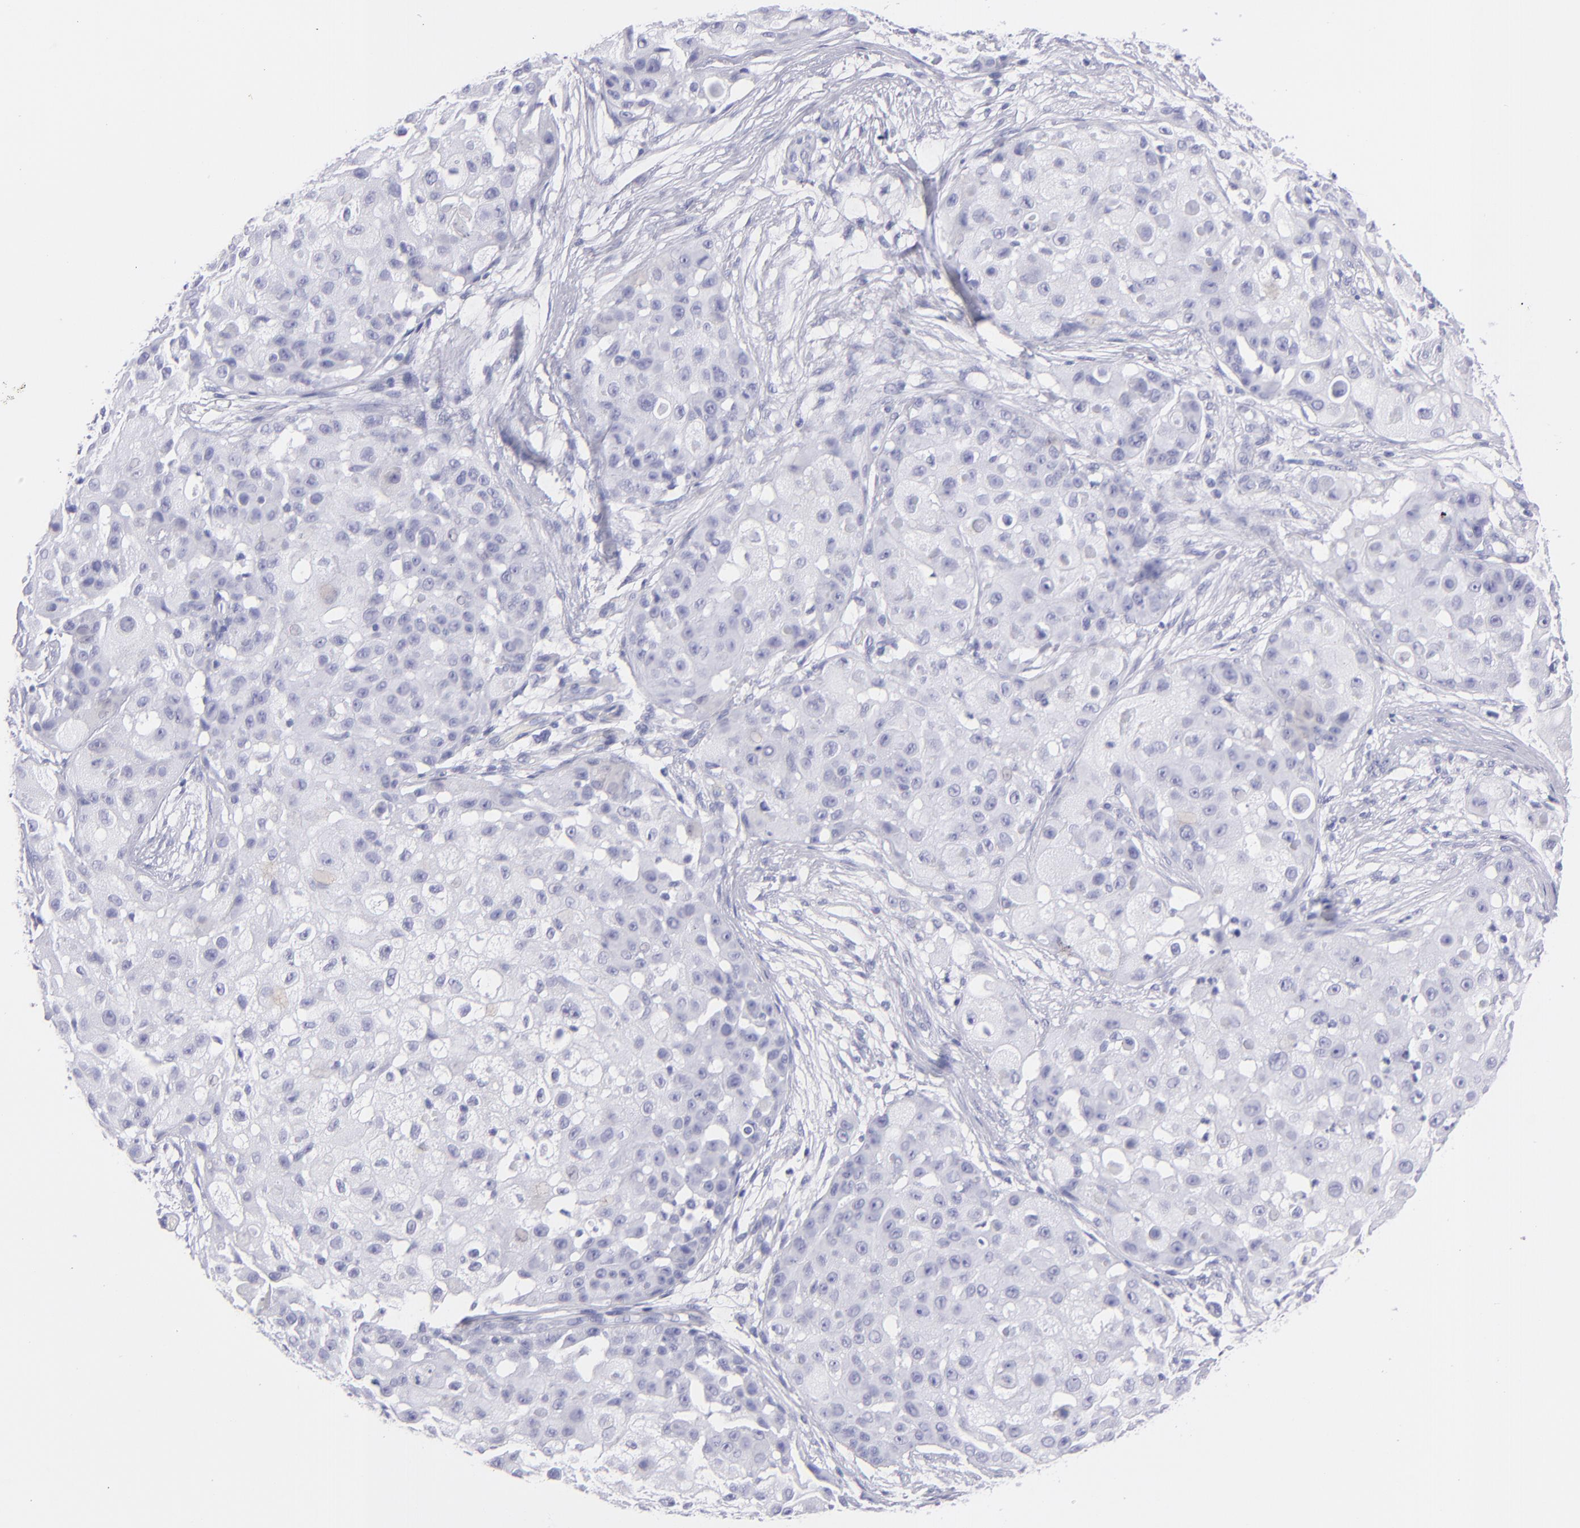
{"staining": {"intensity": "negative", "quantity": "none", "location": "none"}, "tissue": "skin cancer", "cell_type": "Tumor cells", "image_type": "cancer", "snomed": [{"axis": "morphology", "description": "Squamous cell carcinoma, NOS"}, {"axis": "topography", "description": "Skin"}], "caption": "An IHC histopathology image of skin cancer is shown. There is no staining in tumor cells of skin cancer.", "gene": "PRPH", "patient": {"sex": "female", "age": 57}}